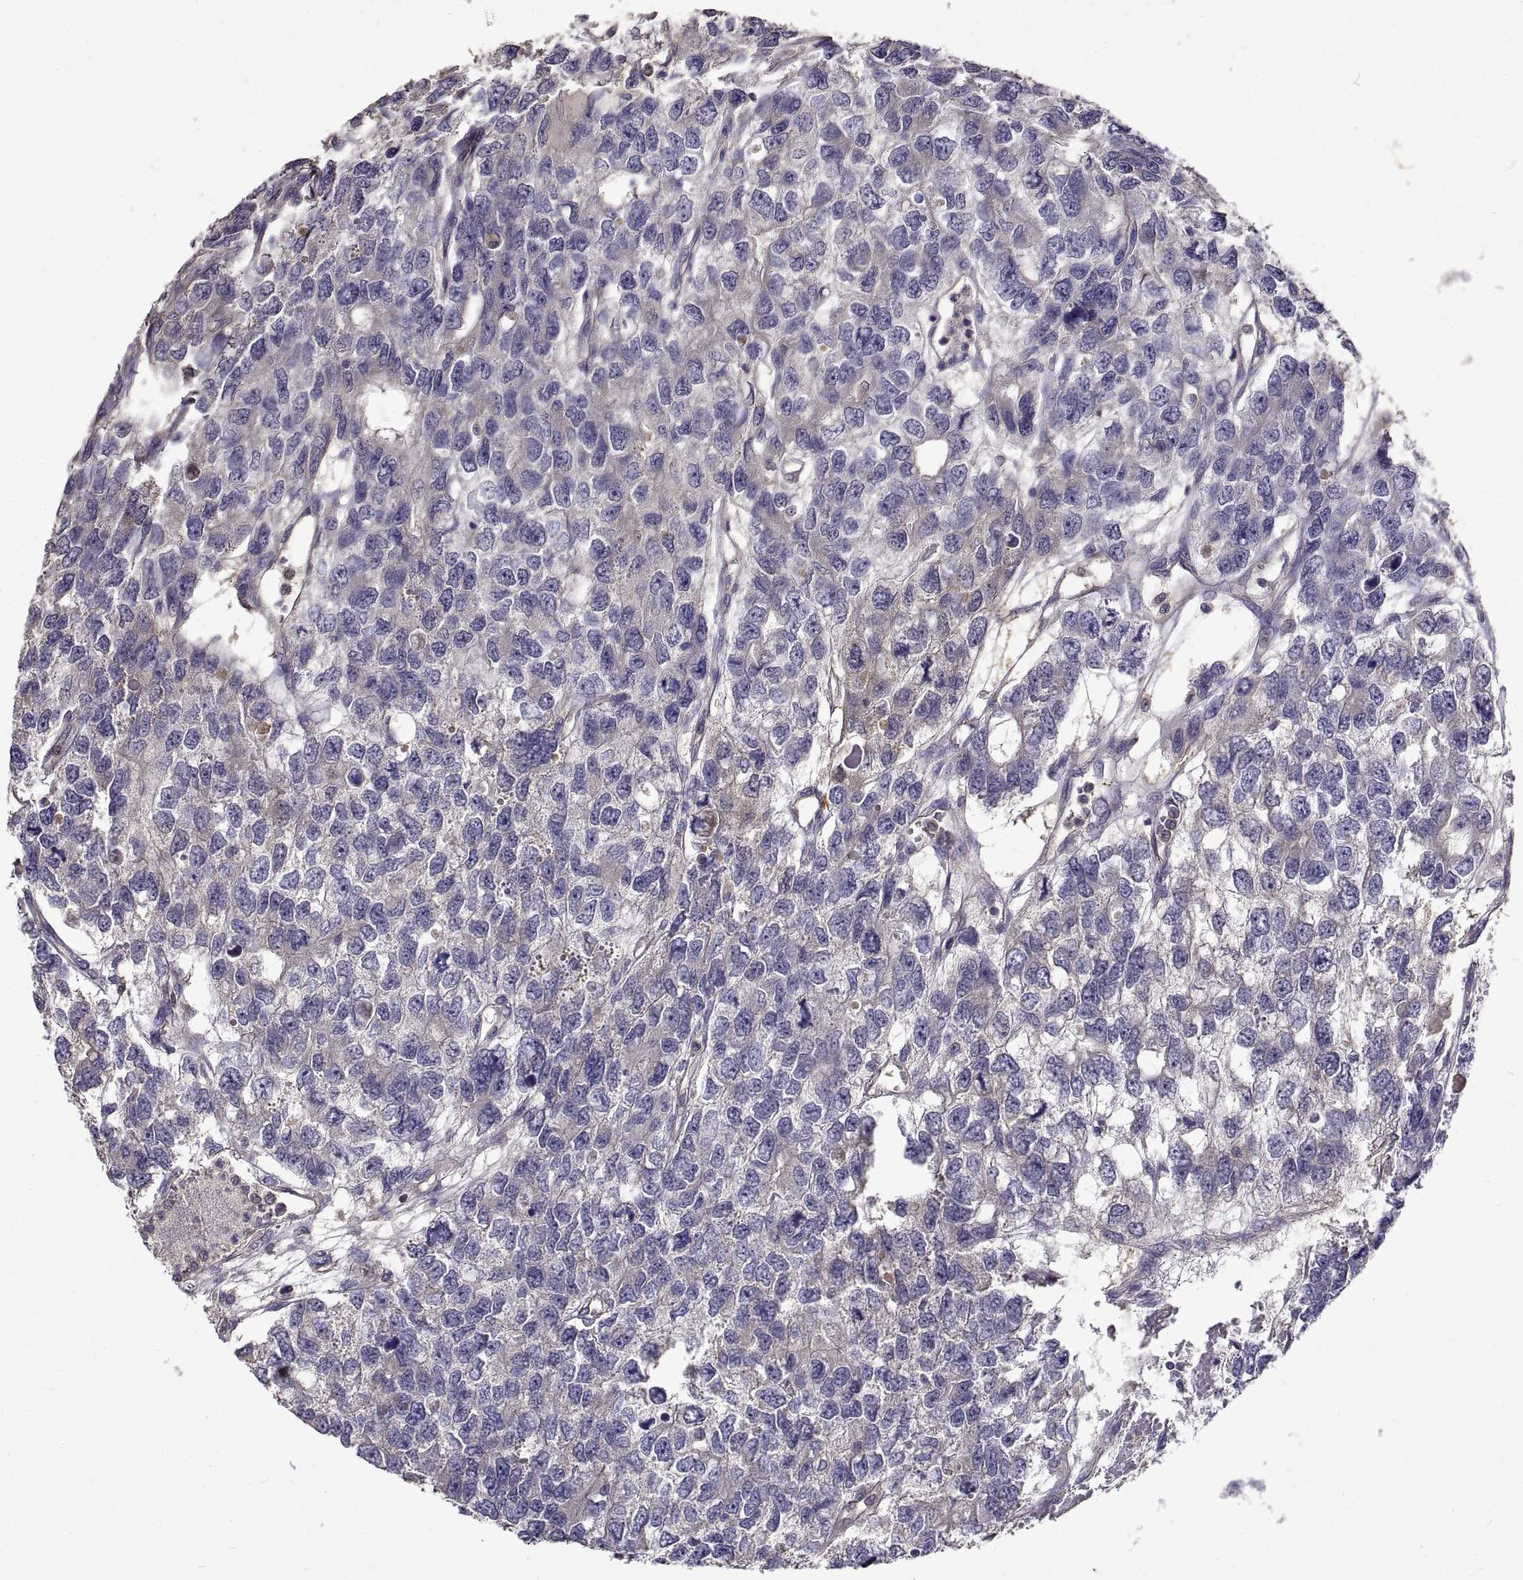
{"staining": {"intensity": "negative", "quantity": "none", "location": "none"}, "tissue": "testis cancer", "cell_type": "Tumor cells", "image_type": "cancer", "snomed": [{"axis": "morphology", "description": "Seminoma, NOS"}, {"axis": "topography", "description": "Testis"}], "caption": "A high-resolution micrograph shows immunohistochemistry staining of seminoma (testis), which reveals no significant expression in tumor cells. The staining is performed using DAB (3,3'-diaminobenzidine) brown chromogen with nuclei counter-stained in using hematoxylin.", "gene": "PEA15", "patient": {"sex": "male", "age": 52}}